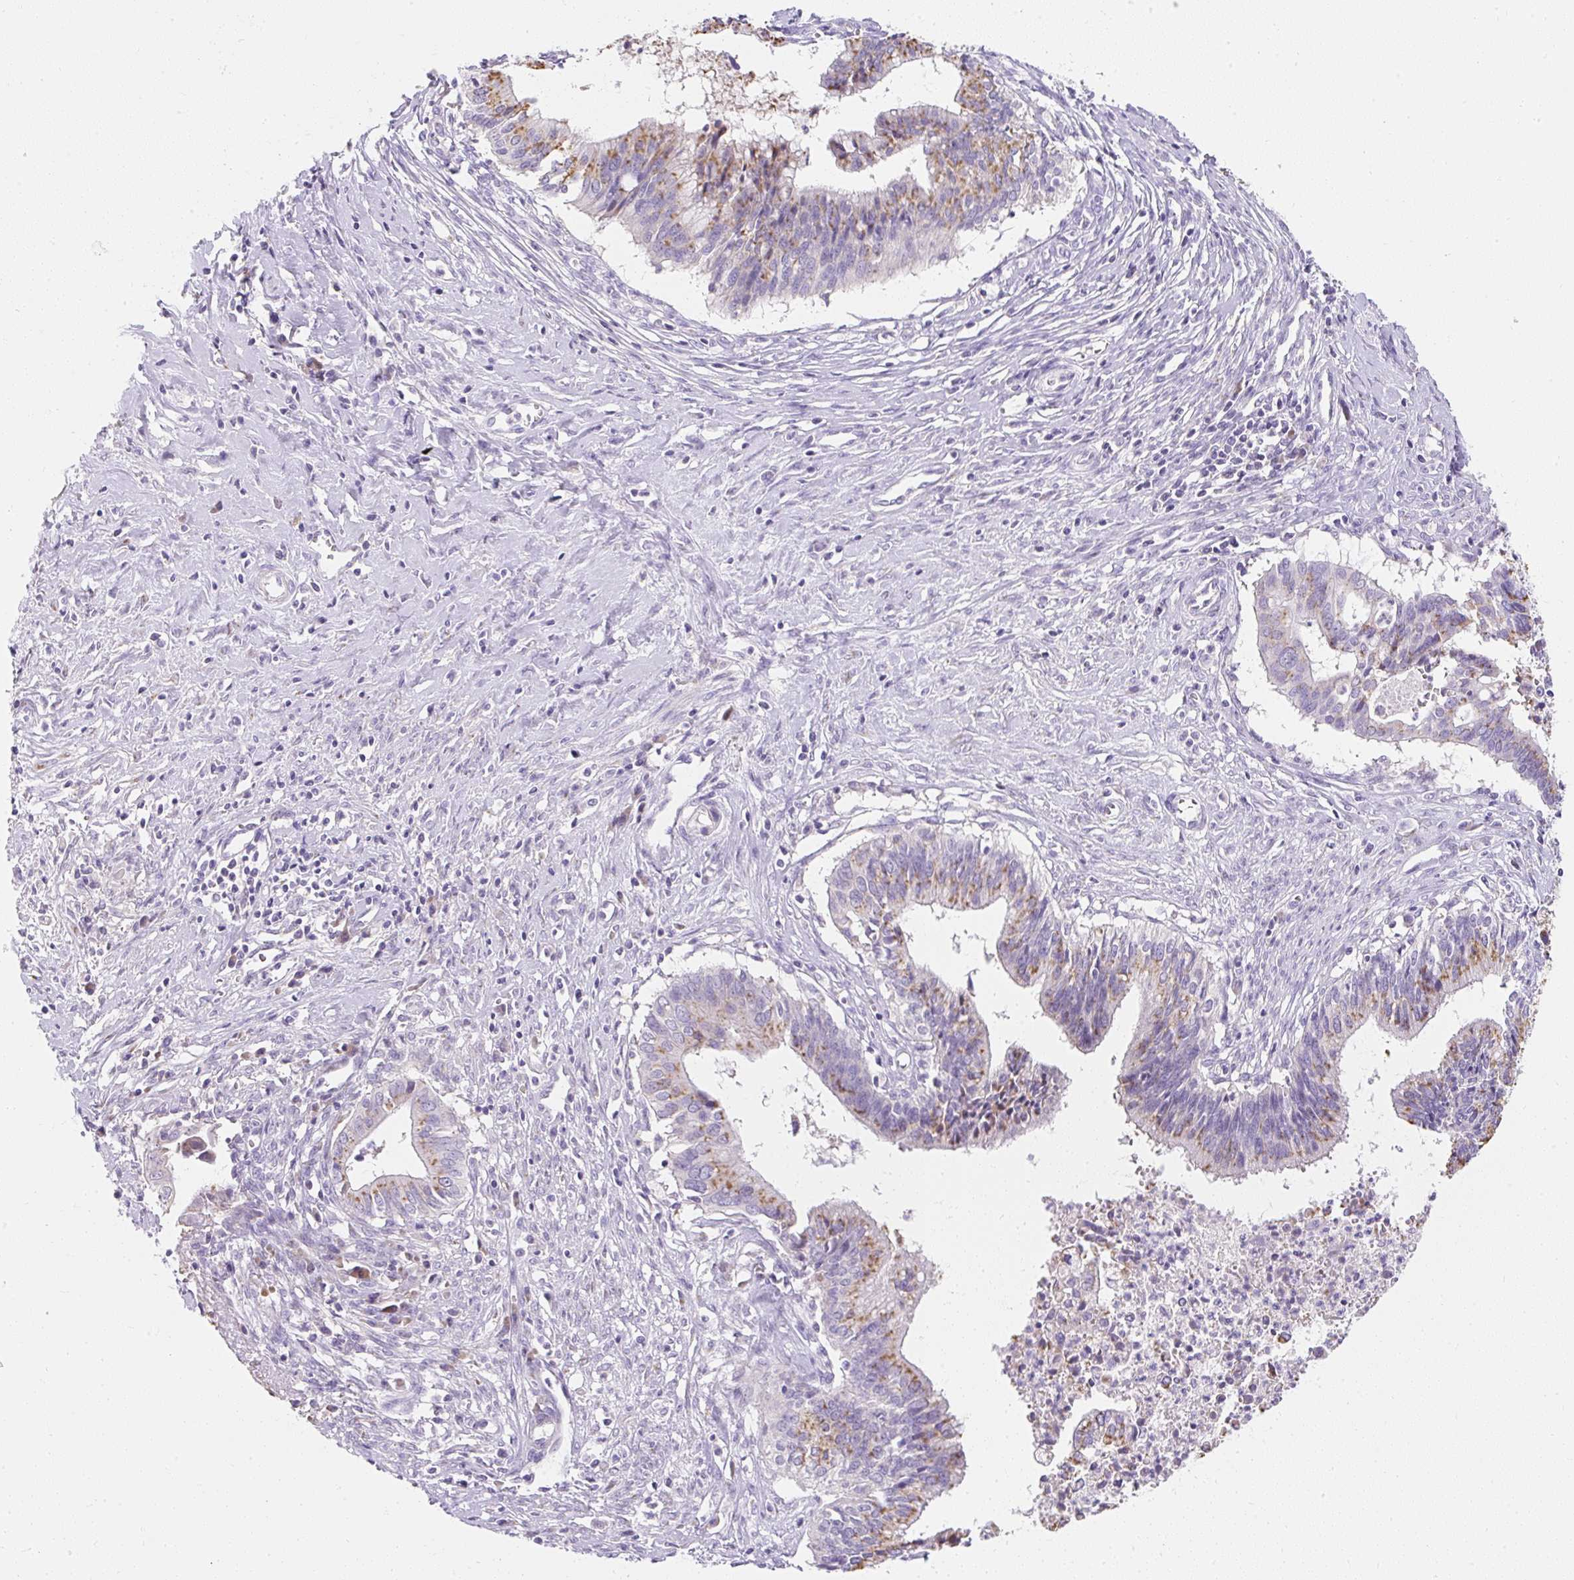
{"staining": {"intensity": "moderate", "quantity": ">75%", "location": "cytoplasmic/membranous"}, "tissue": "cervical cancer", "cell_type": "Tumor cells", "image_type": "cancer", "snomed": [{"axis": "morphology", "description": "Adenocarcinoma, NOS"}, {"axis": "topography", "description": "Cervix"}], "caption": "IHC of adenocarcinoma (cervical) reveals medium levels of moderate cytoplasmic/membranous positivity in approximately >75% of tumor cells. (IHC, brightfield microscopy, high magnification).", "gene": "DTX4", "patient": {"sex": "female", "age": 44}}